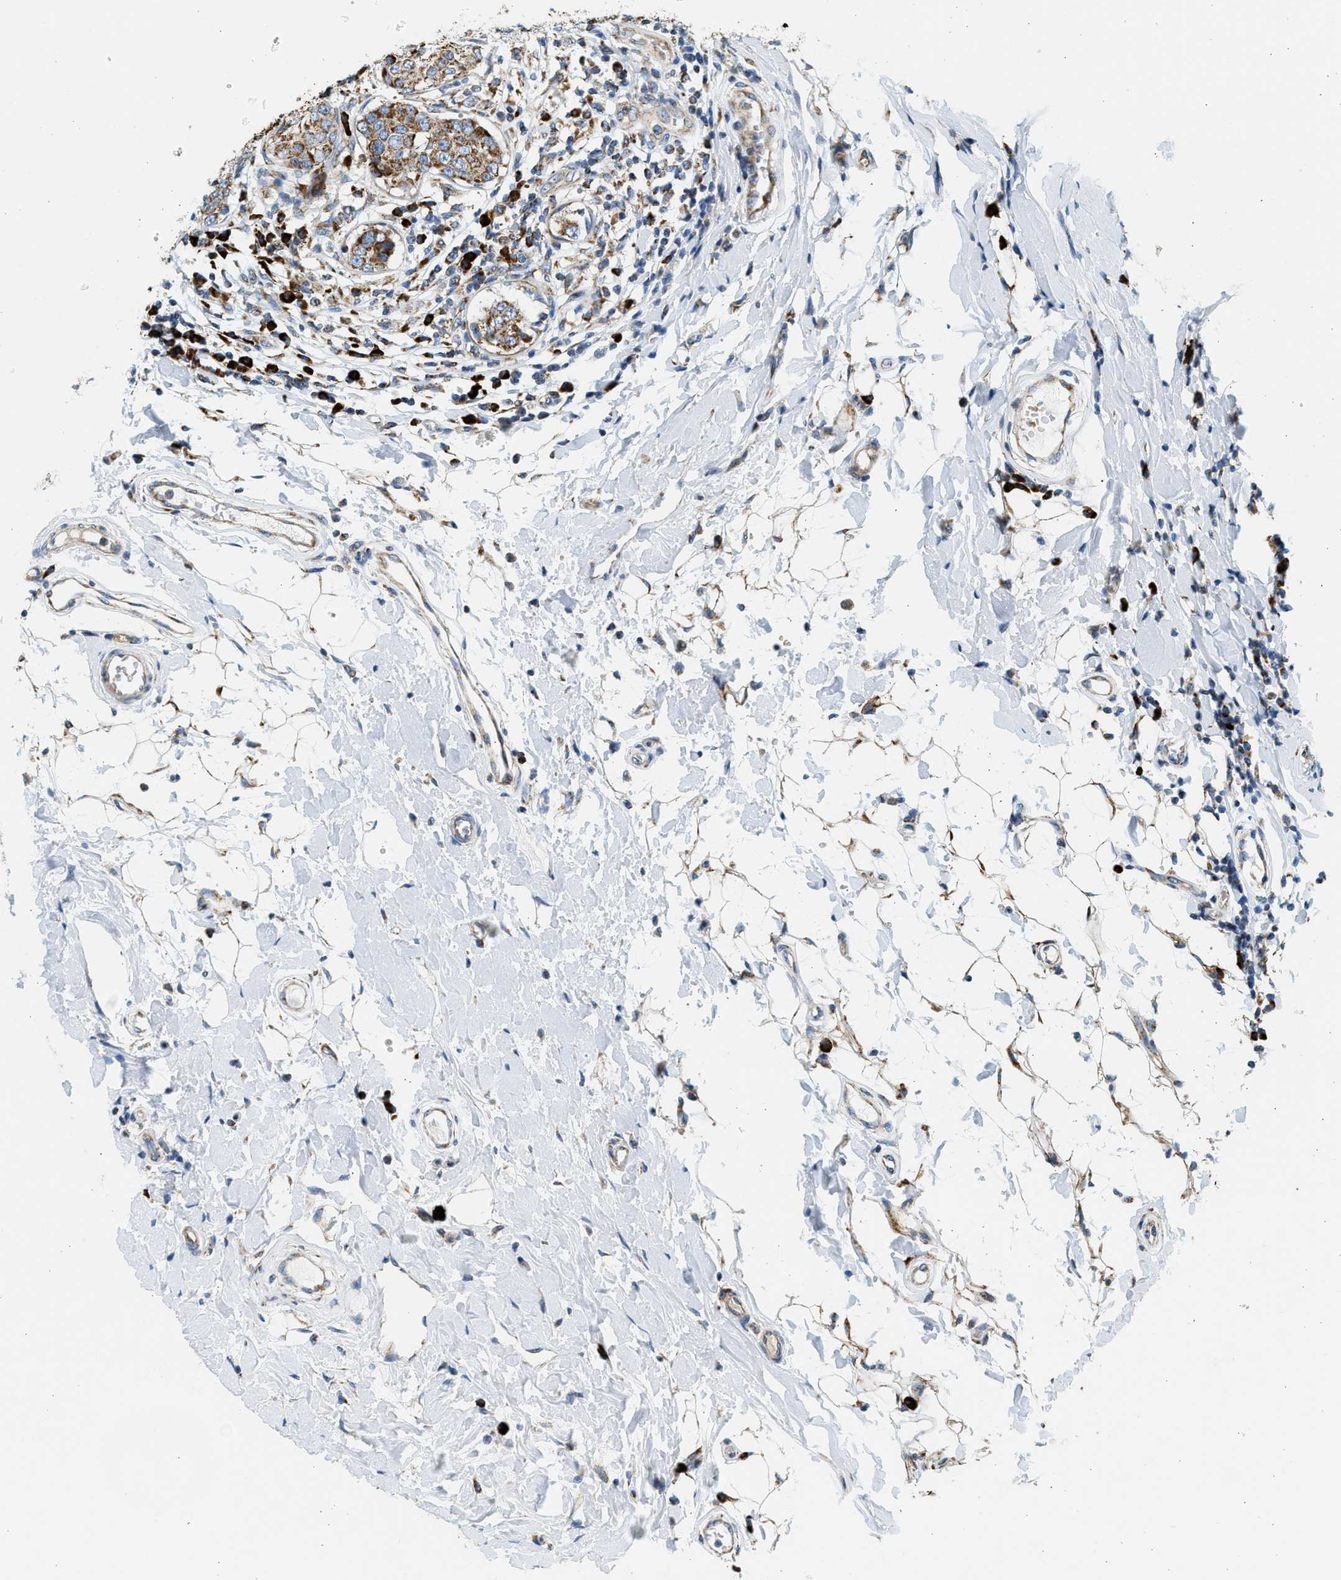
{"staining": {"intensity": "moderate", "quantity": ">75%", "location": "cytoplasmic/membranous"}, "tissue": "breast cancer", "cell_type": "Tumor cells", "image_type": "cancer", "snomed": [{"axis": "morphology", "description": "Duct carcinoma"}, {"axis": "topography", "description": "Breast"}], "caption": "Tumor cells show medium levels of moderate cytoplasmic/membranous expression in approximately >75% of cells in human breast infiltrating ductal carcinoma.", "gene": "KCNMB3", "patient": {"sex": "female", "age": 27}}